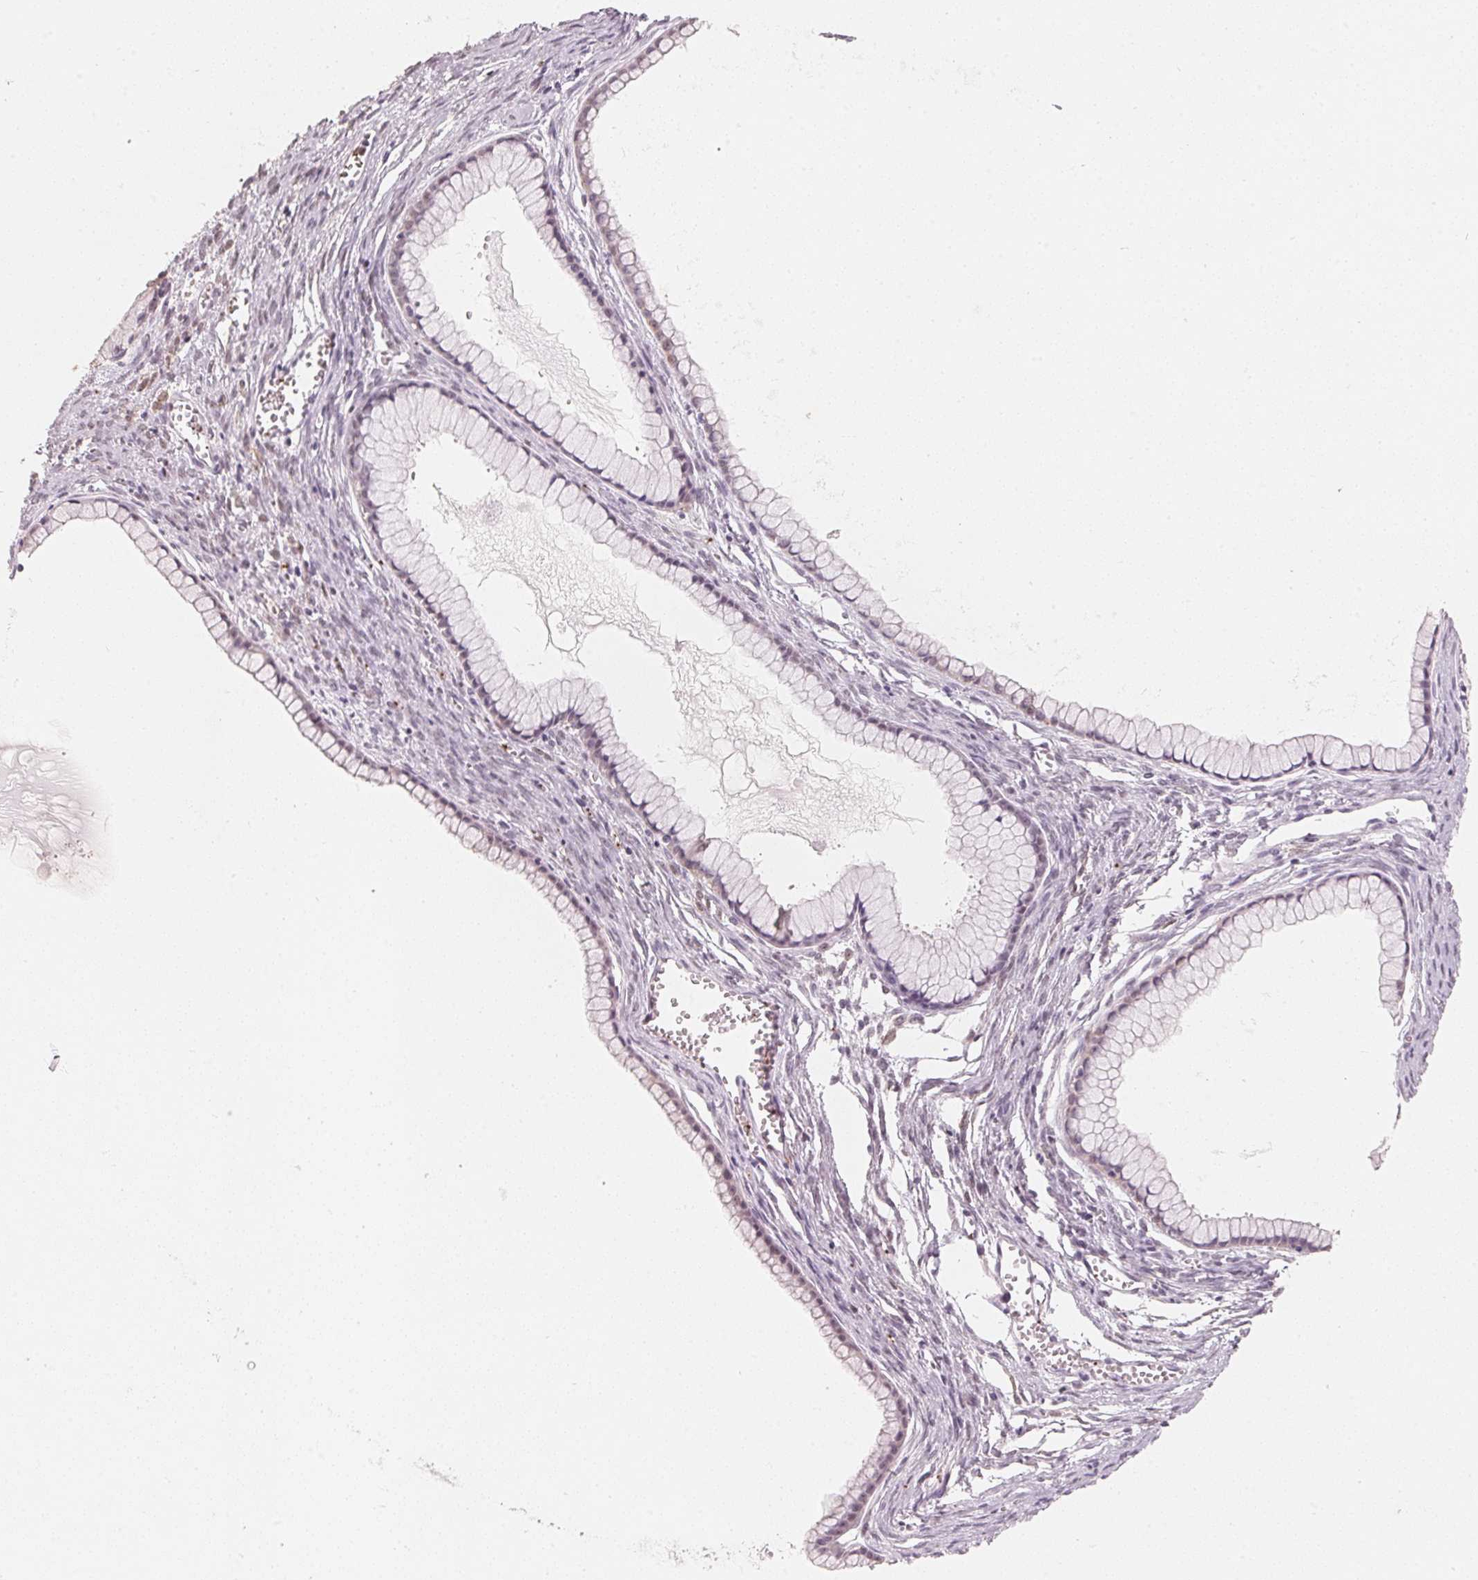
{"staining": {"intensity": "weak", "quantity": "<25%", "location": "nuclear"}, "tissue": "ovarian cancer", "cell_type": "Tumor cells", "image_type": "cancer", "snomed": [{"axis": "morphology", "description": "Cystadenocarcinoma, mucinous, NOS"}, {"axis": "topography", "description": "Ovary"}], "caption": "Tumor cells show no significant protein expression in mucinous cystadenocarcinoma (ovarian).", "gene": "ARHGAP22", "patient": {"sex": "female", "age": 41}}